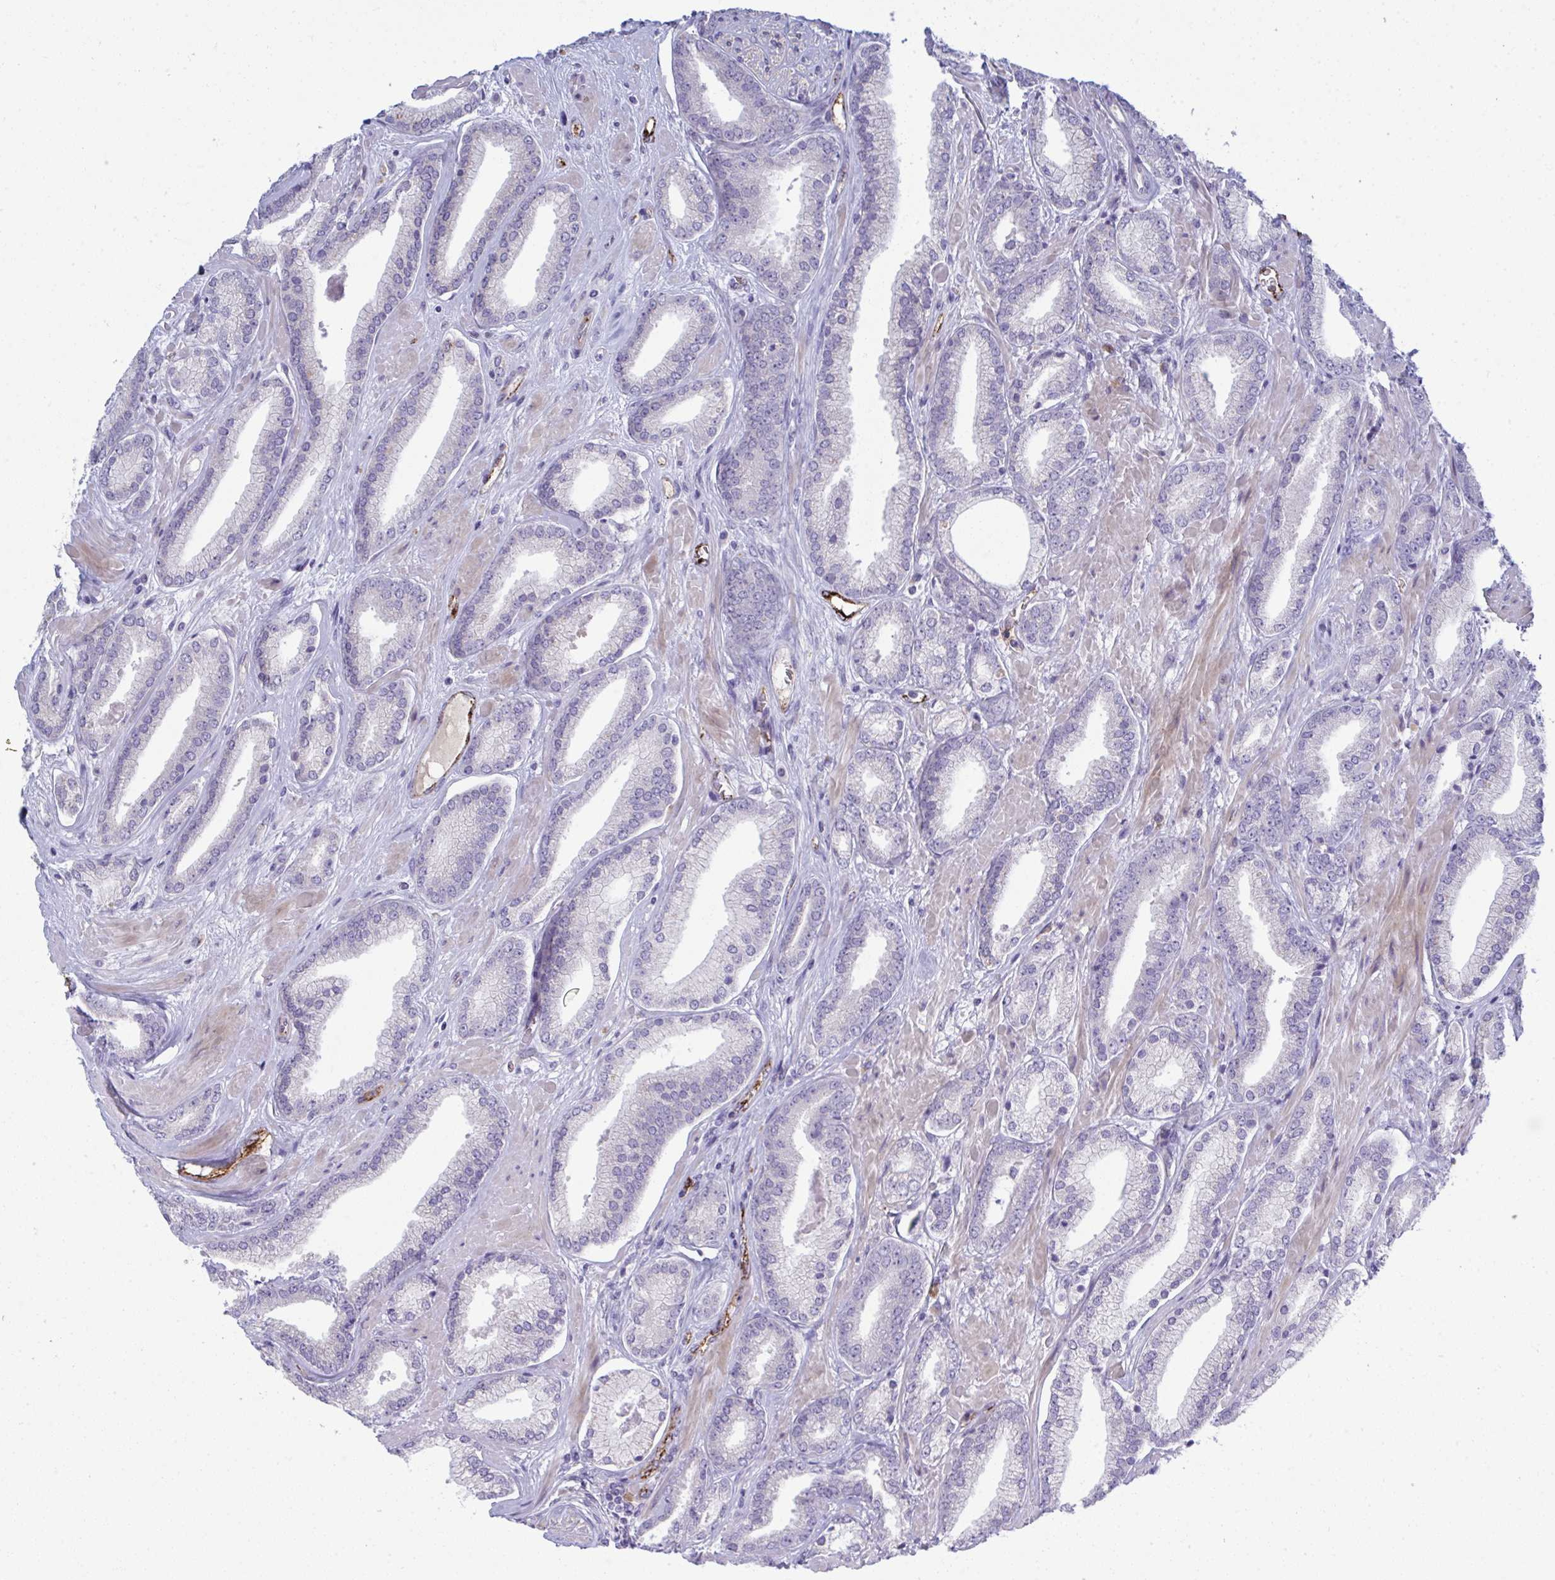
{"staining": {"intensity": "negative", "quantity": "none", "location": "none"}, "tissue": "prostate cancer", "cell_type": "Tumor cells", "image_type": "cancer", "snomed": [{"axis": "morphology", "description": "Adenocarcinoma, High grade"}, {"axis": "topography", "description": "Prostate"}], "caption": "This is a image of IHC staining of prostate cancer, which shows no staining in tumor cells. Brightfield microscopy of immunohistochemistry stained with DAB (3,3'-diaminobenzidine) (brown) and hematoxylin (blue), captured at high magnification.", "gene": "TOR1AIP2", "patient": {"sex": "male", "age": 56}}